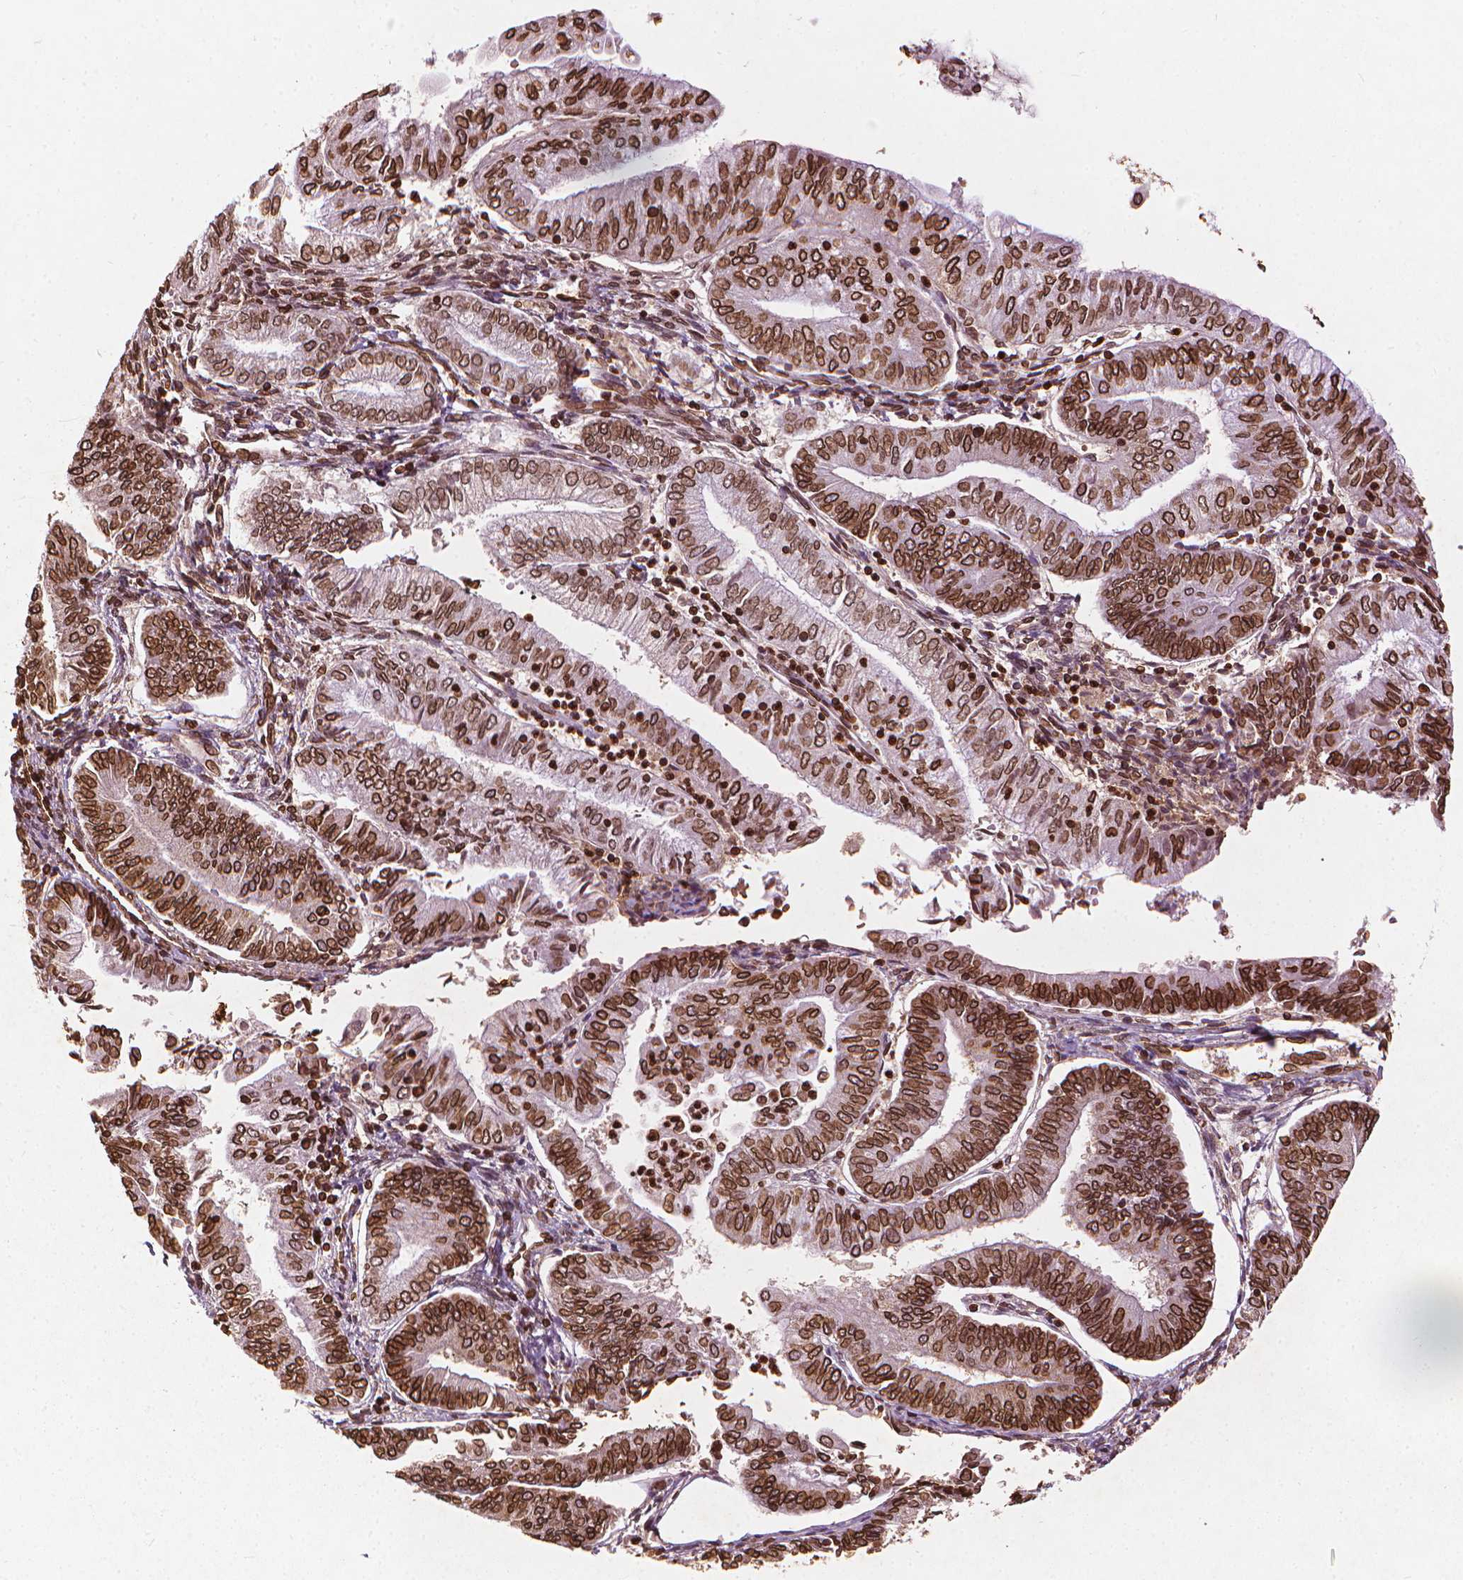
{"staining": {"intensity": "strong", "quantity": ">75%", "location": "cytoplasmic/membranous,nuclear"}, "tissue": "endometrial cancer", "cell_type": "Tumor cells", "image_type": "cancer", "snomed": [{"axis": "morphology", "description": "Adenocarcinoma, NOS"}, {"axis": "topography", "description": "Endometrium"}], "caption": "IHC (DAB) staining of human endometrial cancer (adenocarcinoma) shows strong cytoplasmic/membranous and nuclear protein expression in approximately >75% of tumor cells.", "gene": "LMNB1", "patient": {"sex": "female", "age": 55}}